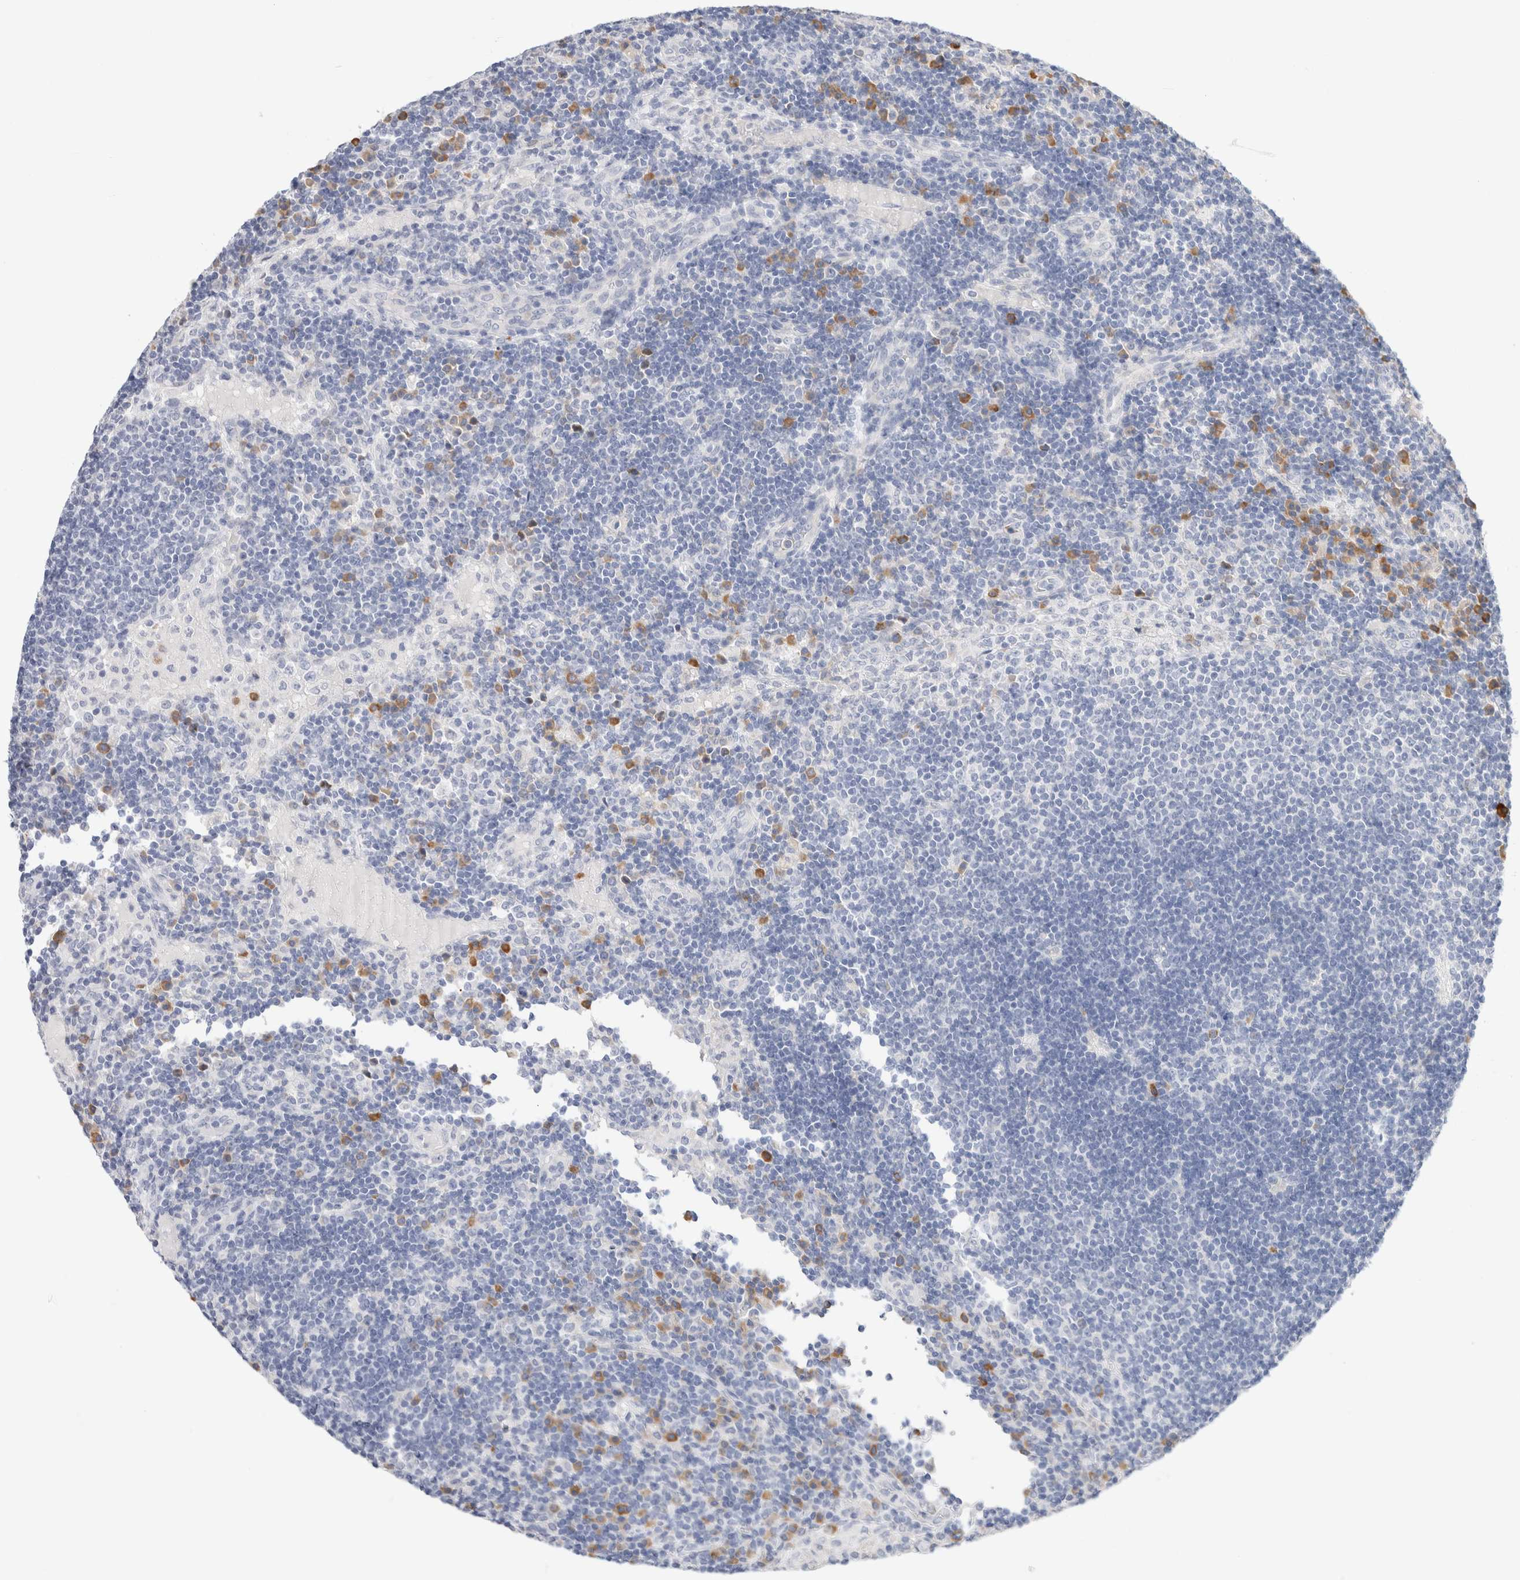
{"staining": {"intensity": "negative", "quantity": "none", "location": "none"}, "tissue": "lymph node", "cell_type": "Germinal center cells", "image_type": "normal", "snomed": [{"axis": "morphology", "description": "Normal tissue, NOS"}, {"axis": "topography", "description": "Lymph node"}], "caption": "DAB (3,3'-diaminobenzidine) immunohistochemical staining of unremarkable human lymph node demonstrates no significant positivity in germinal center cells. Brightfield microscopy of immunohistochemistry stained with DAB (3,3'-diaminobenzidine) (brown) and hematoxylin (blue), captured at high magnification.", "gene": "GADD45G", "patient": {"sex": "female", "age": 53}}